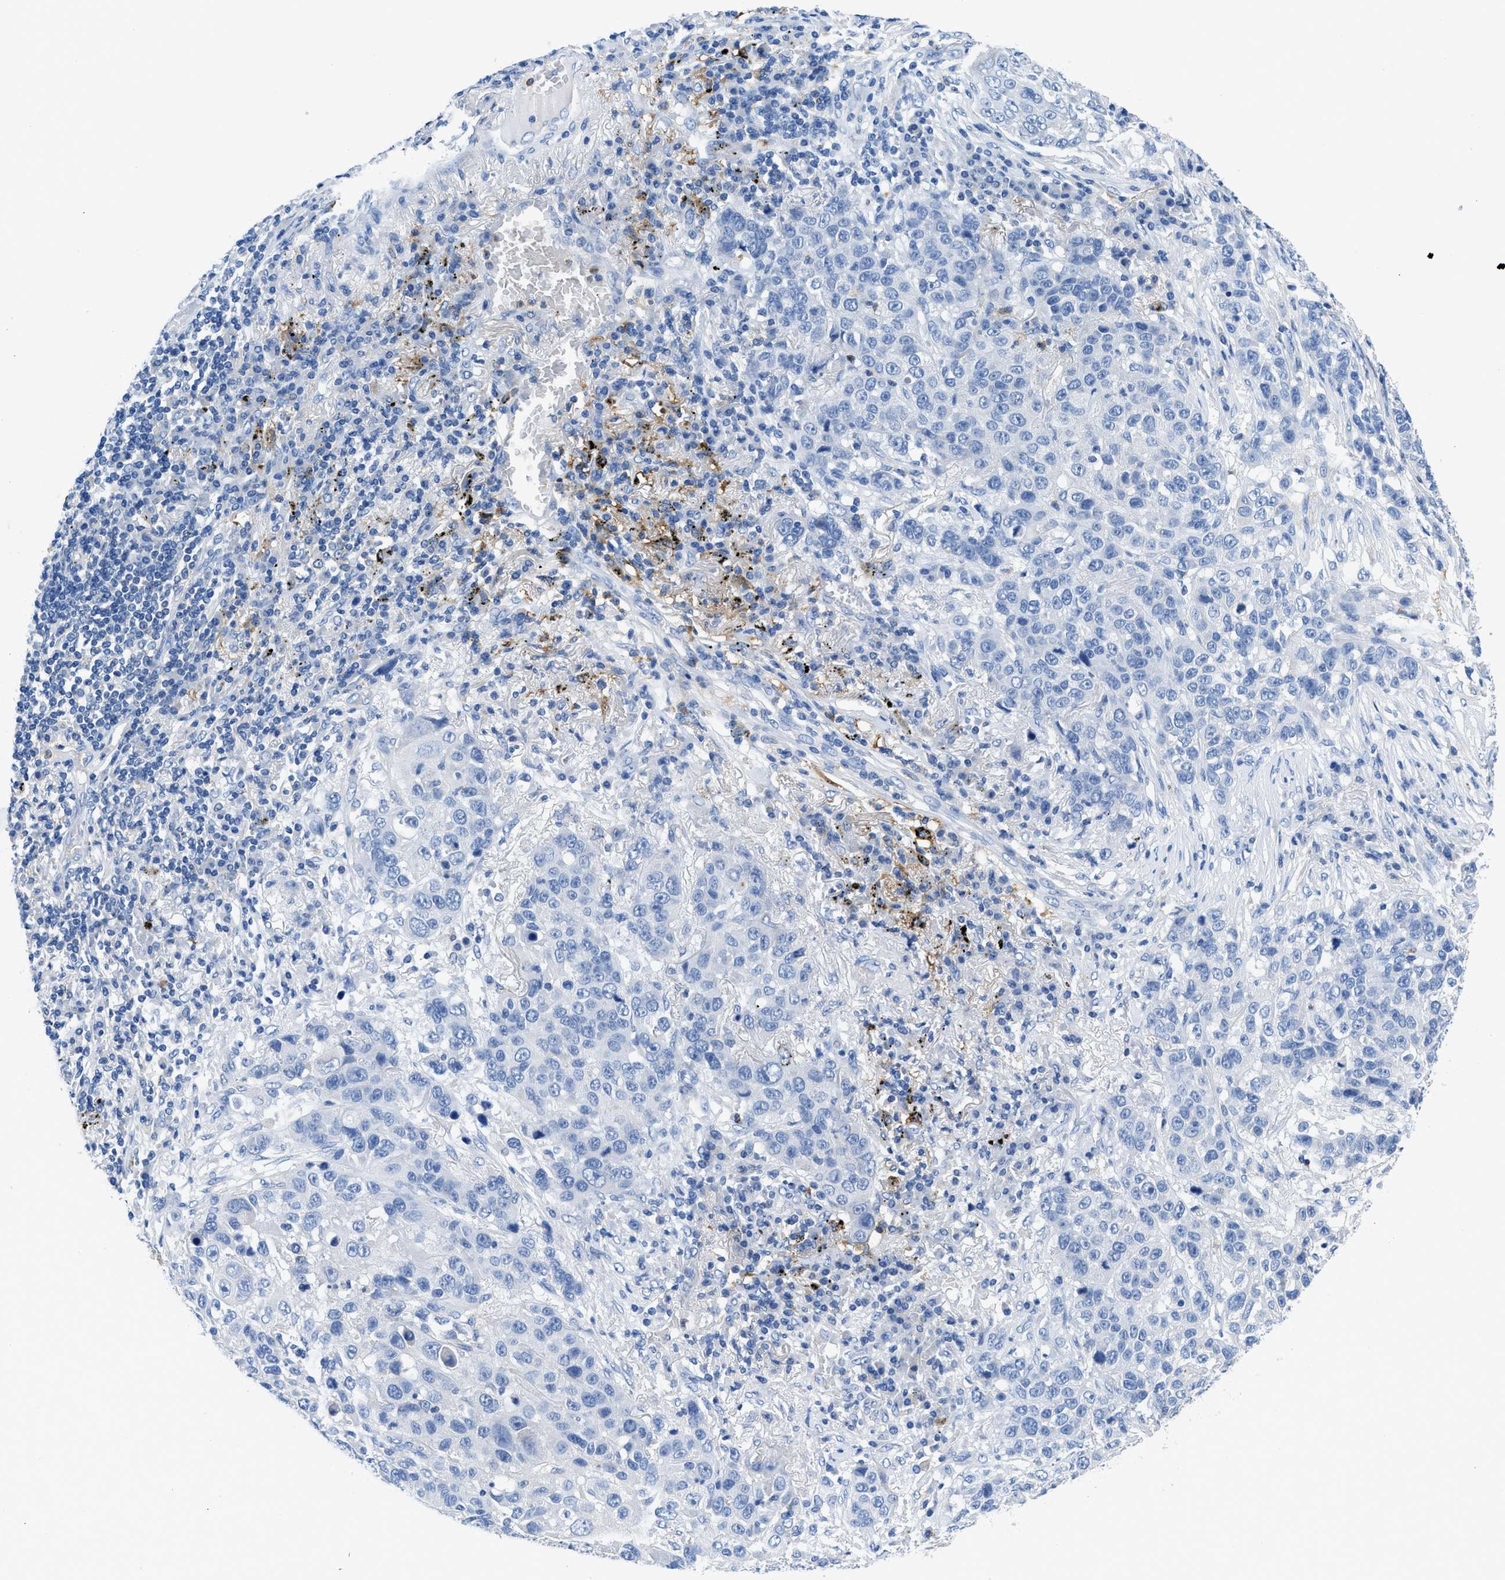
{"staining": {"intensity": "negative", "quantity": "none", "location": "none"}, "tissue": "lung cancer", "cell_type": "Tumor cells", "image_type": "cancer", "snomed": [{"axis": "morphology", "description": "Squamous cell carcinoma, NOS"}, {"axis": "topography", "description": "Lung"}], "caption": "Immunohistochemistry (IHC) photomicrograph of human lung cancer (squamous cell carcinoma) stained for a protein (brown), which exhibits no expression in tumor cells.", "gene": "NEB", "patient": {"sex": "male", "age": 57}}